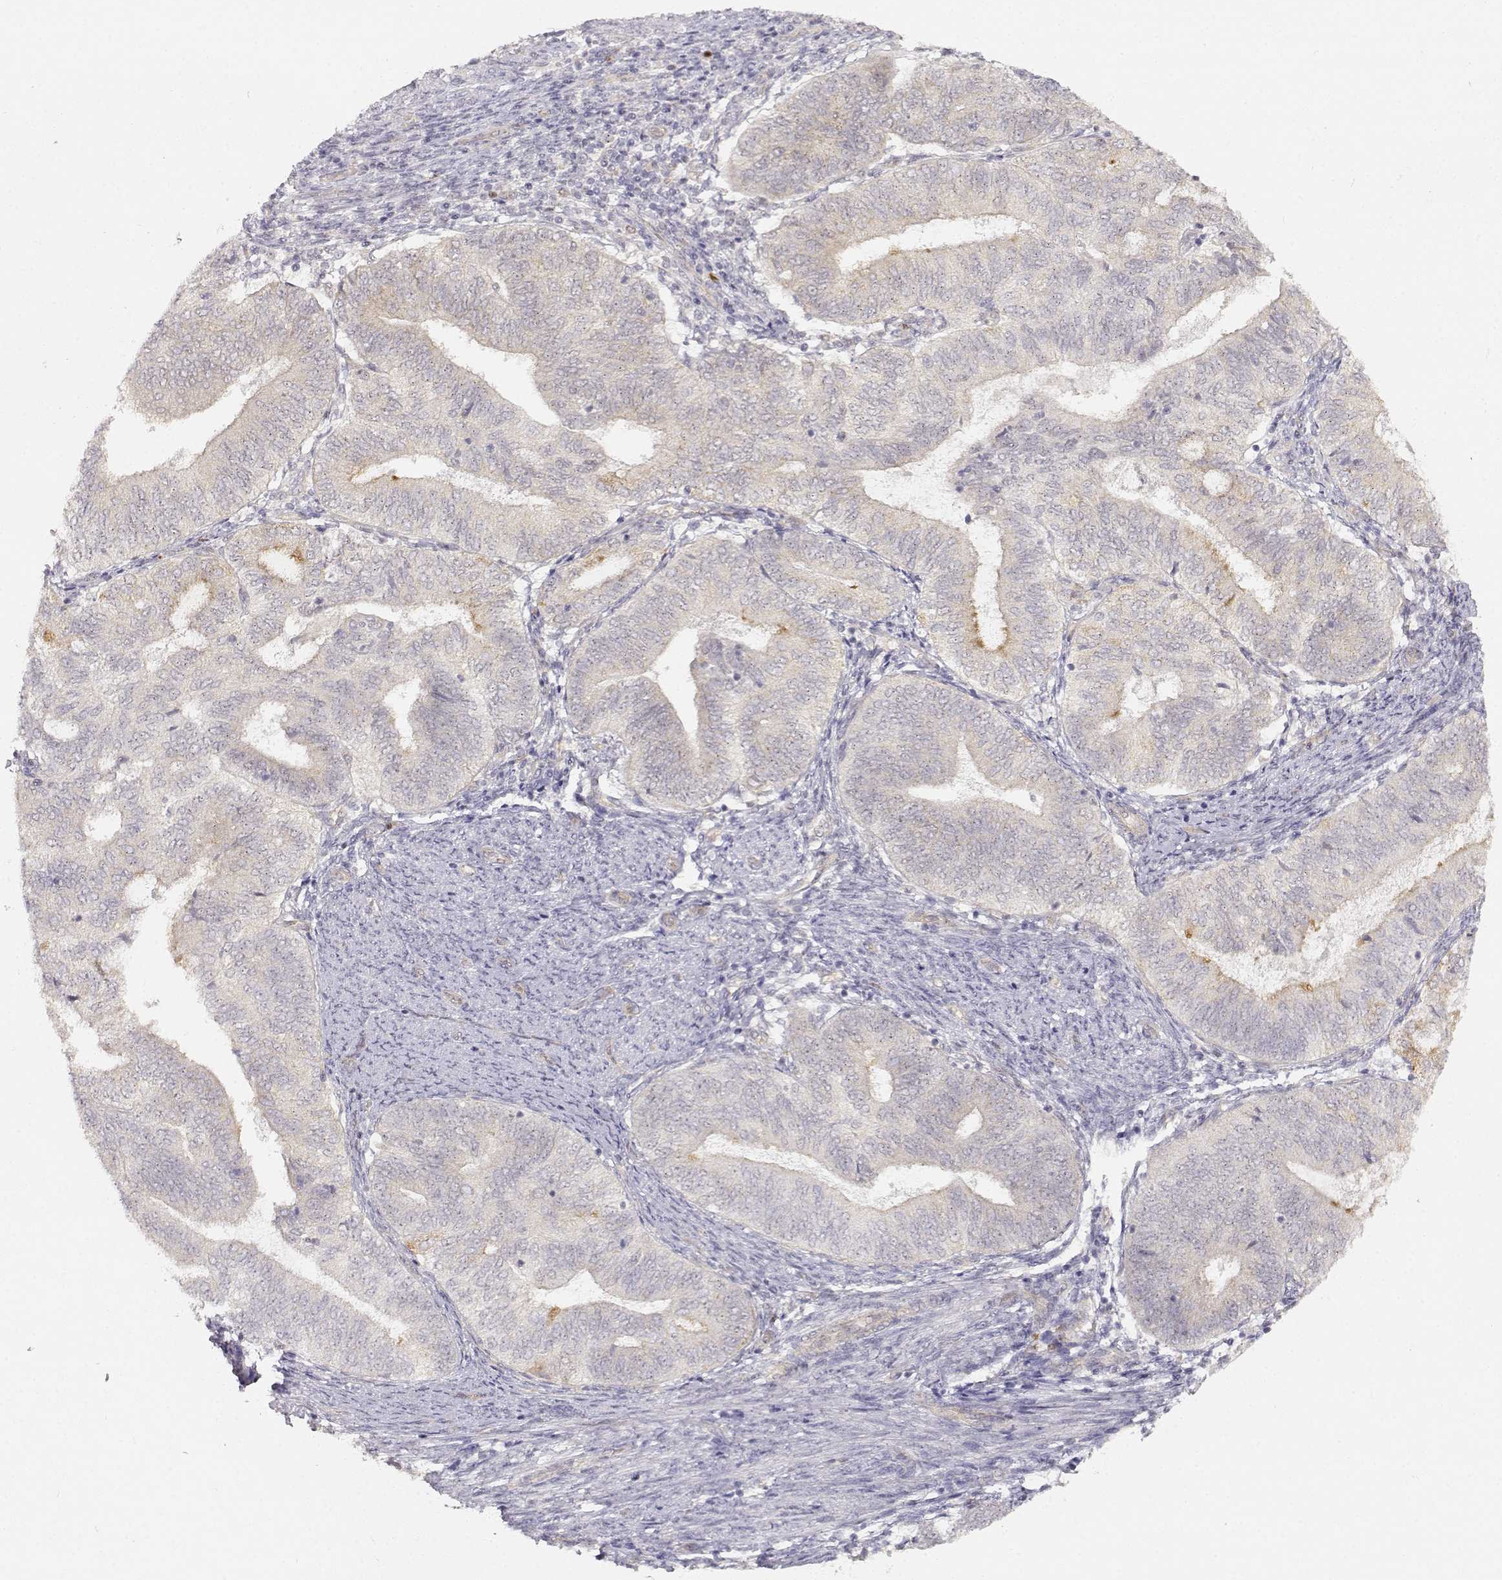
{"staining": {"intensity": "negative", "quantity": "none", "location": "none"}, "tissue": "endometrial cancer", "cell_type": "Tumor cells", "image_type": "cancer", "snomed": [{"axis": "morphology", "description": "Adenocarcinoma, NOS"}, {"axis": "topography", "description": "Endometrium"}], "caption": "IHC of endometrial adenocarcinoma exhibits no staining in tumor cells.", "gene": "EAF2", "patient": {"sex": "female", "age": 65}}